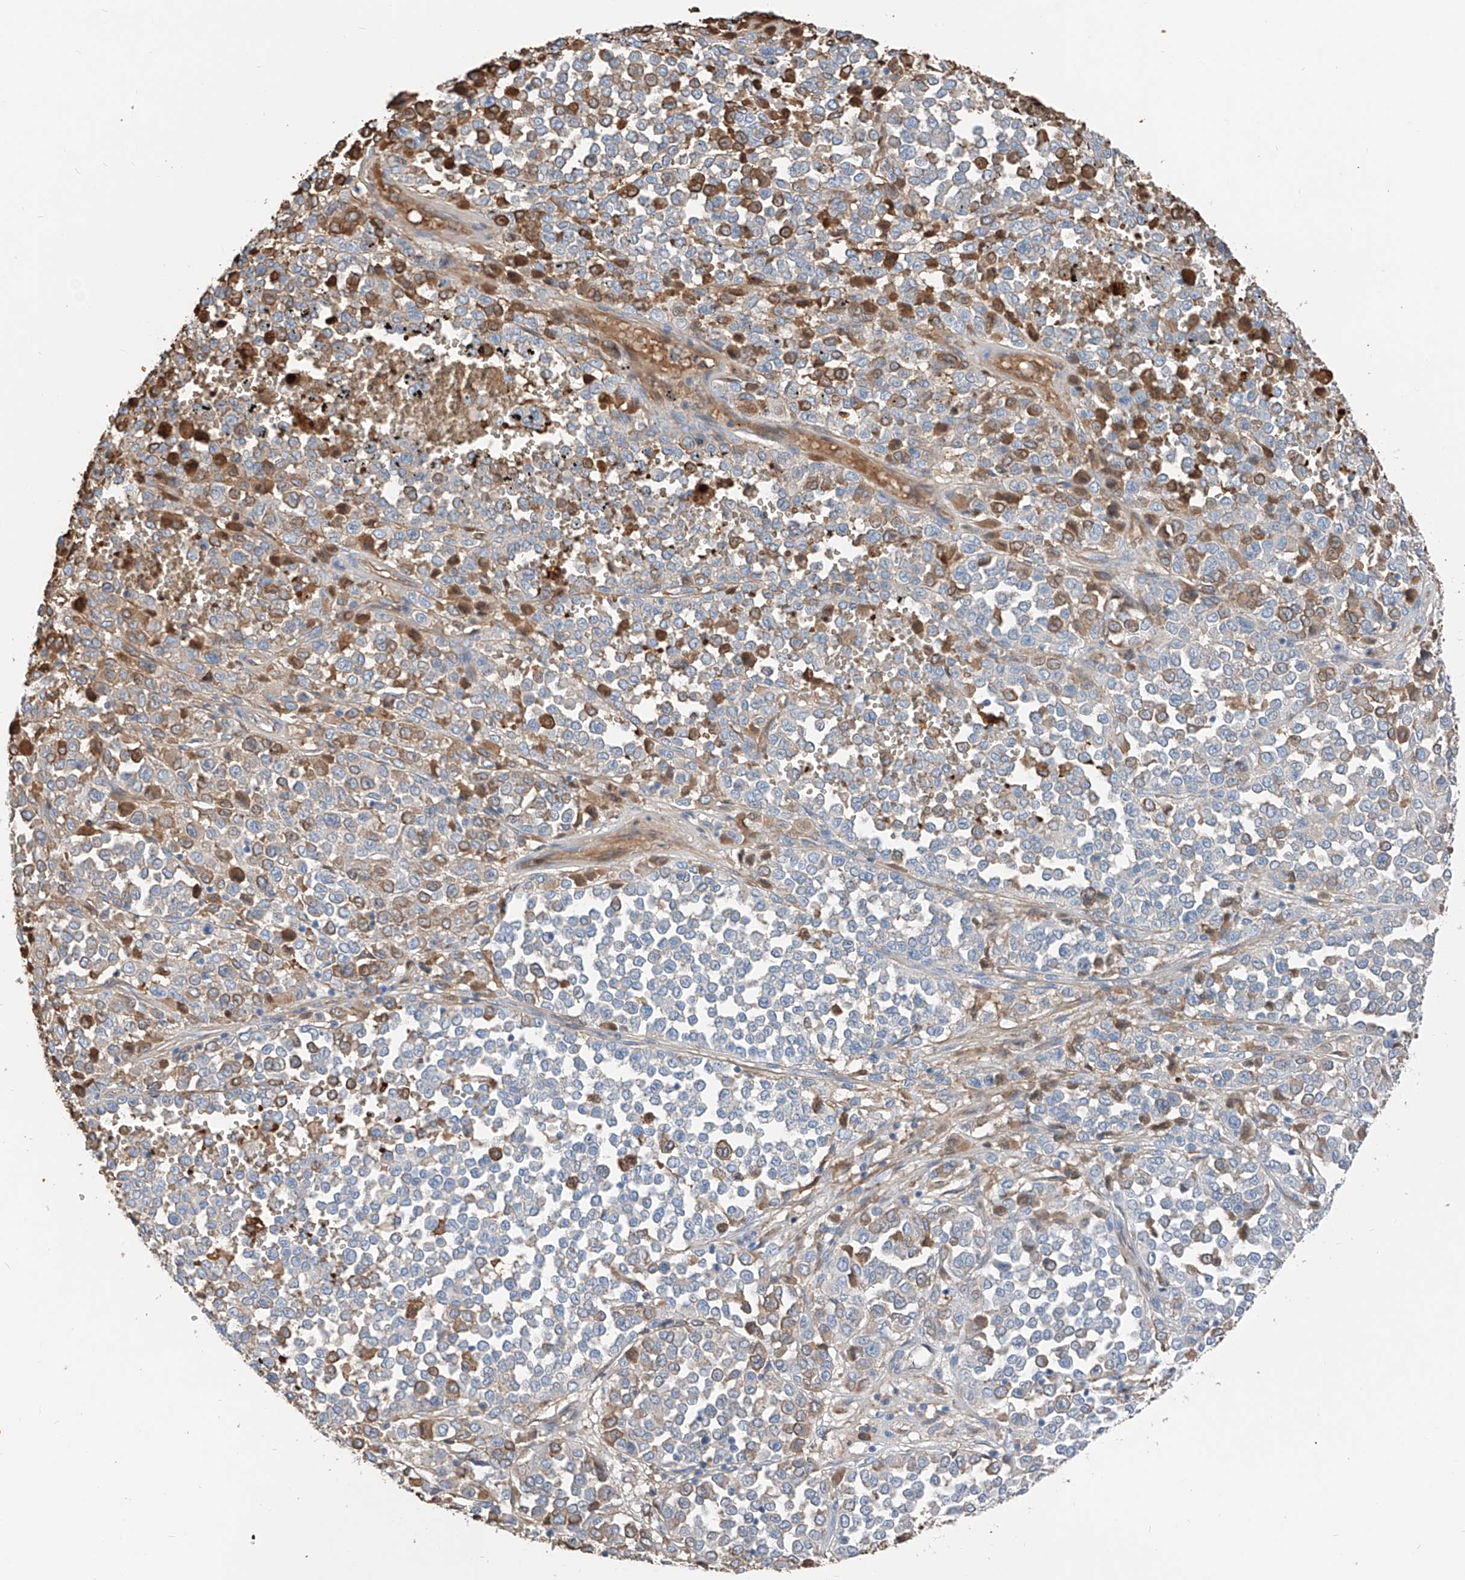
{"staining": {"intensity": "moderate", "quantity": "<25%", "location": "cytoplasmic/membranous"}, "tissue": "melanoma", "cell_type": "Tumor cells", "image_type": "cancer", "snomed": [{"axis": "morphology", "description": "Malignant melanoma, Metastatic site"}, {"axis": "topography", "description": "Pancreas"}], "caption": "Melanoma stained with DAB immunohistochemistry (IHC) displays low levels of moderate cytoplasmic/membranous positivity in approximately <25% of tumor cells.", "gene": "PRSS23", "patient": {"sex": "female", "age": 30}}